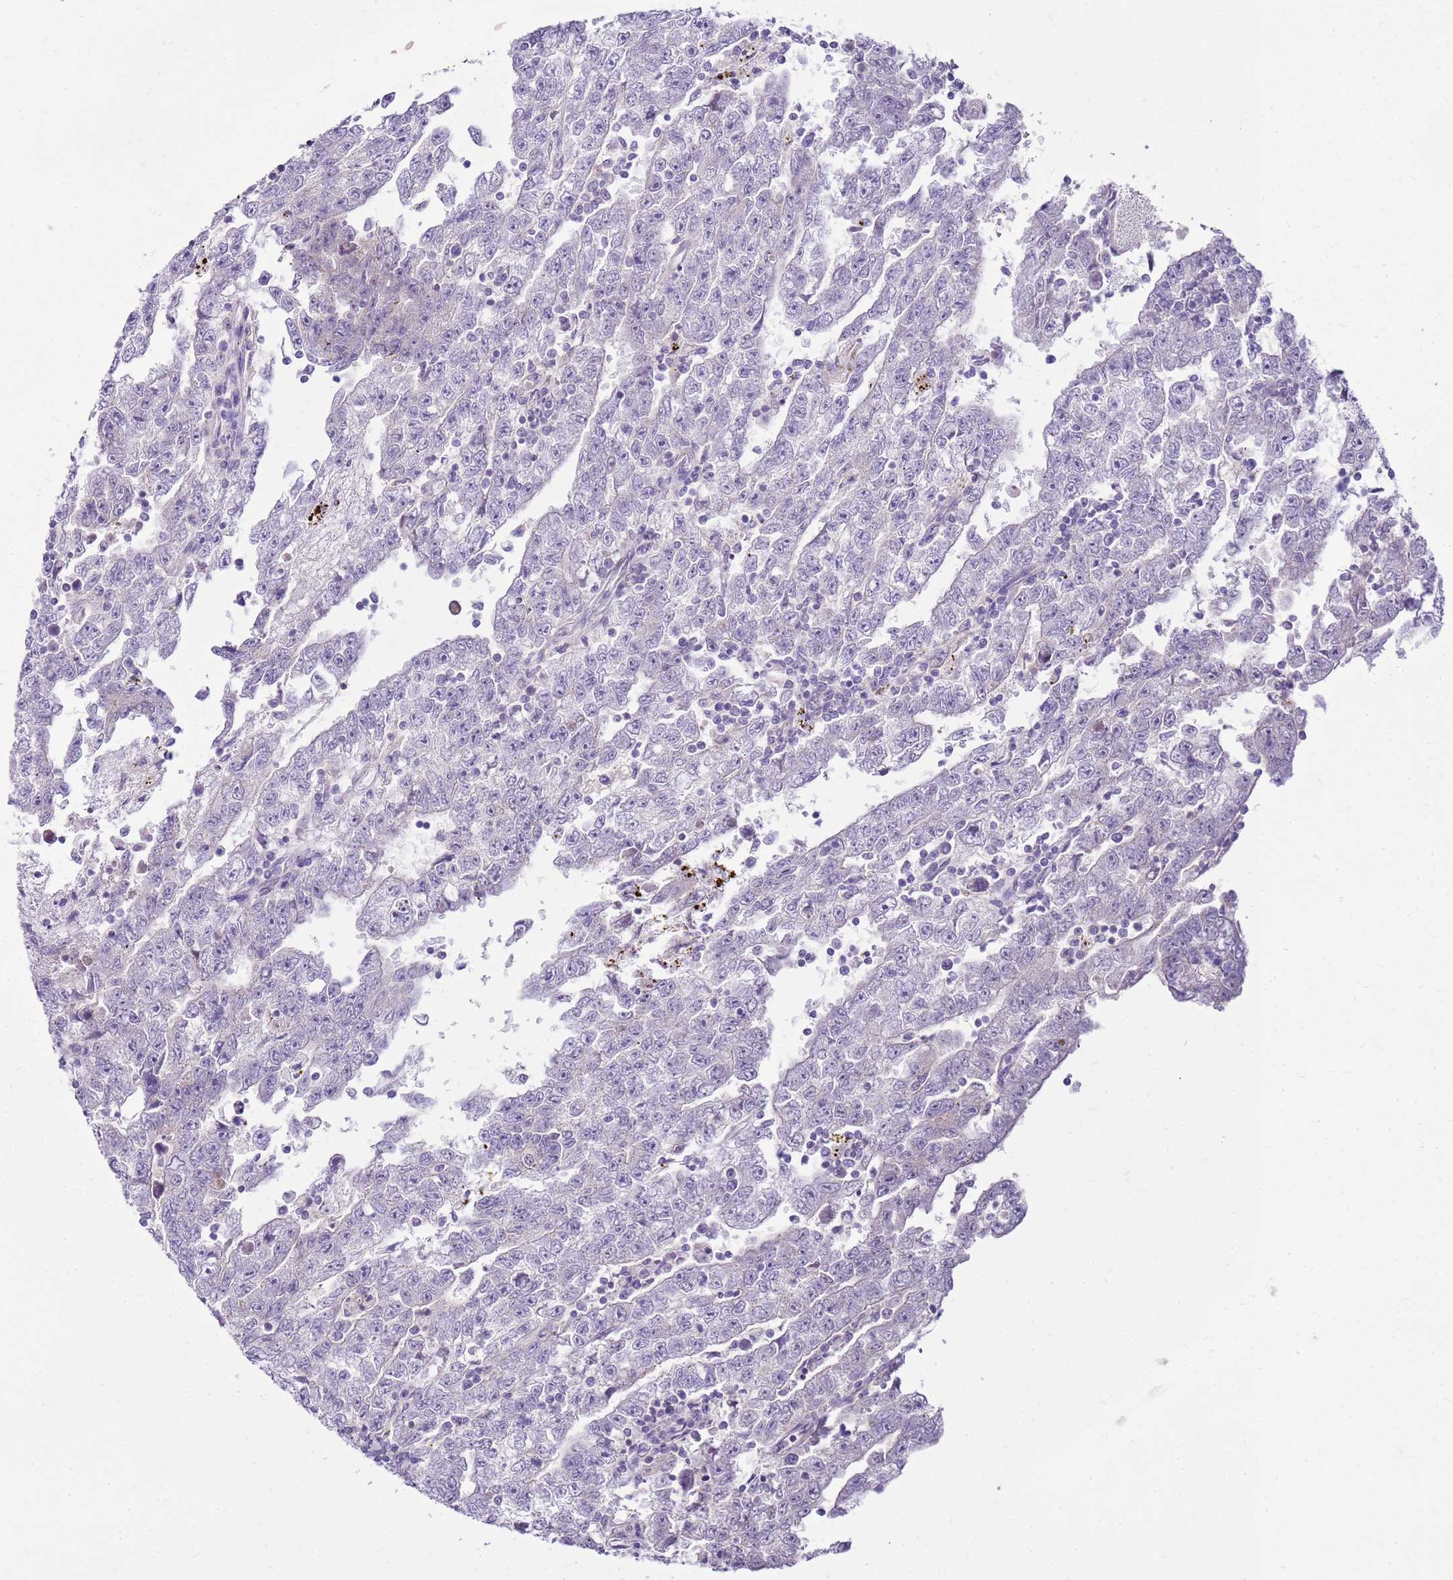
{"staining": {"intensity": "negative", "quantity": "none", "location": "none"}, "tissue": "testis cancer", "cell_type": "Tumor cells", "image_type": "cancer", "snomed": [{"axis": "morphology", "description": "Carcinoma, Embryonal, NOS"}, {"axis": "topography", "description": "Testis"}], "caption": "A micrograph of embryonal carcinoma (testis) stained for a protein reveals no brown staining in tumor cells. (Stains: DAB immunohistochemistry (IHC) with hematoxylin counter stain, Microscopy: brightfield microscopy at high magnification).", "gene": "FABP2", "patient": {"sex": "male", "age": 25}}